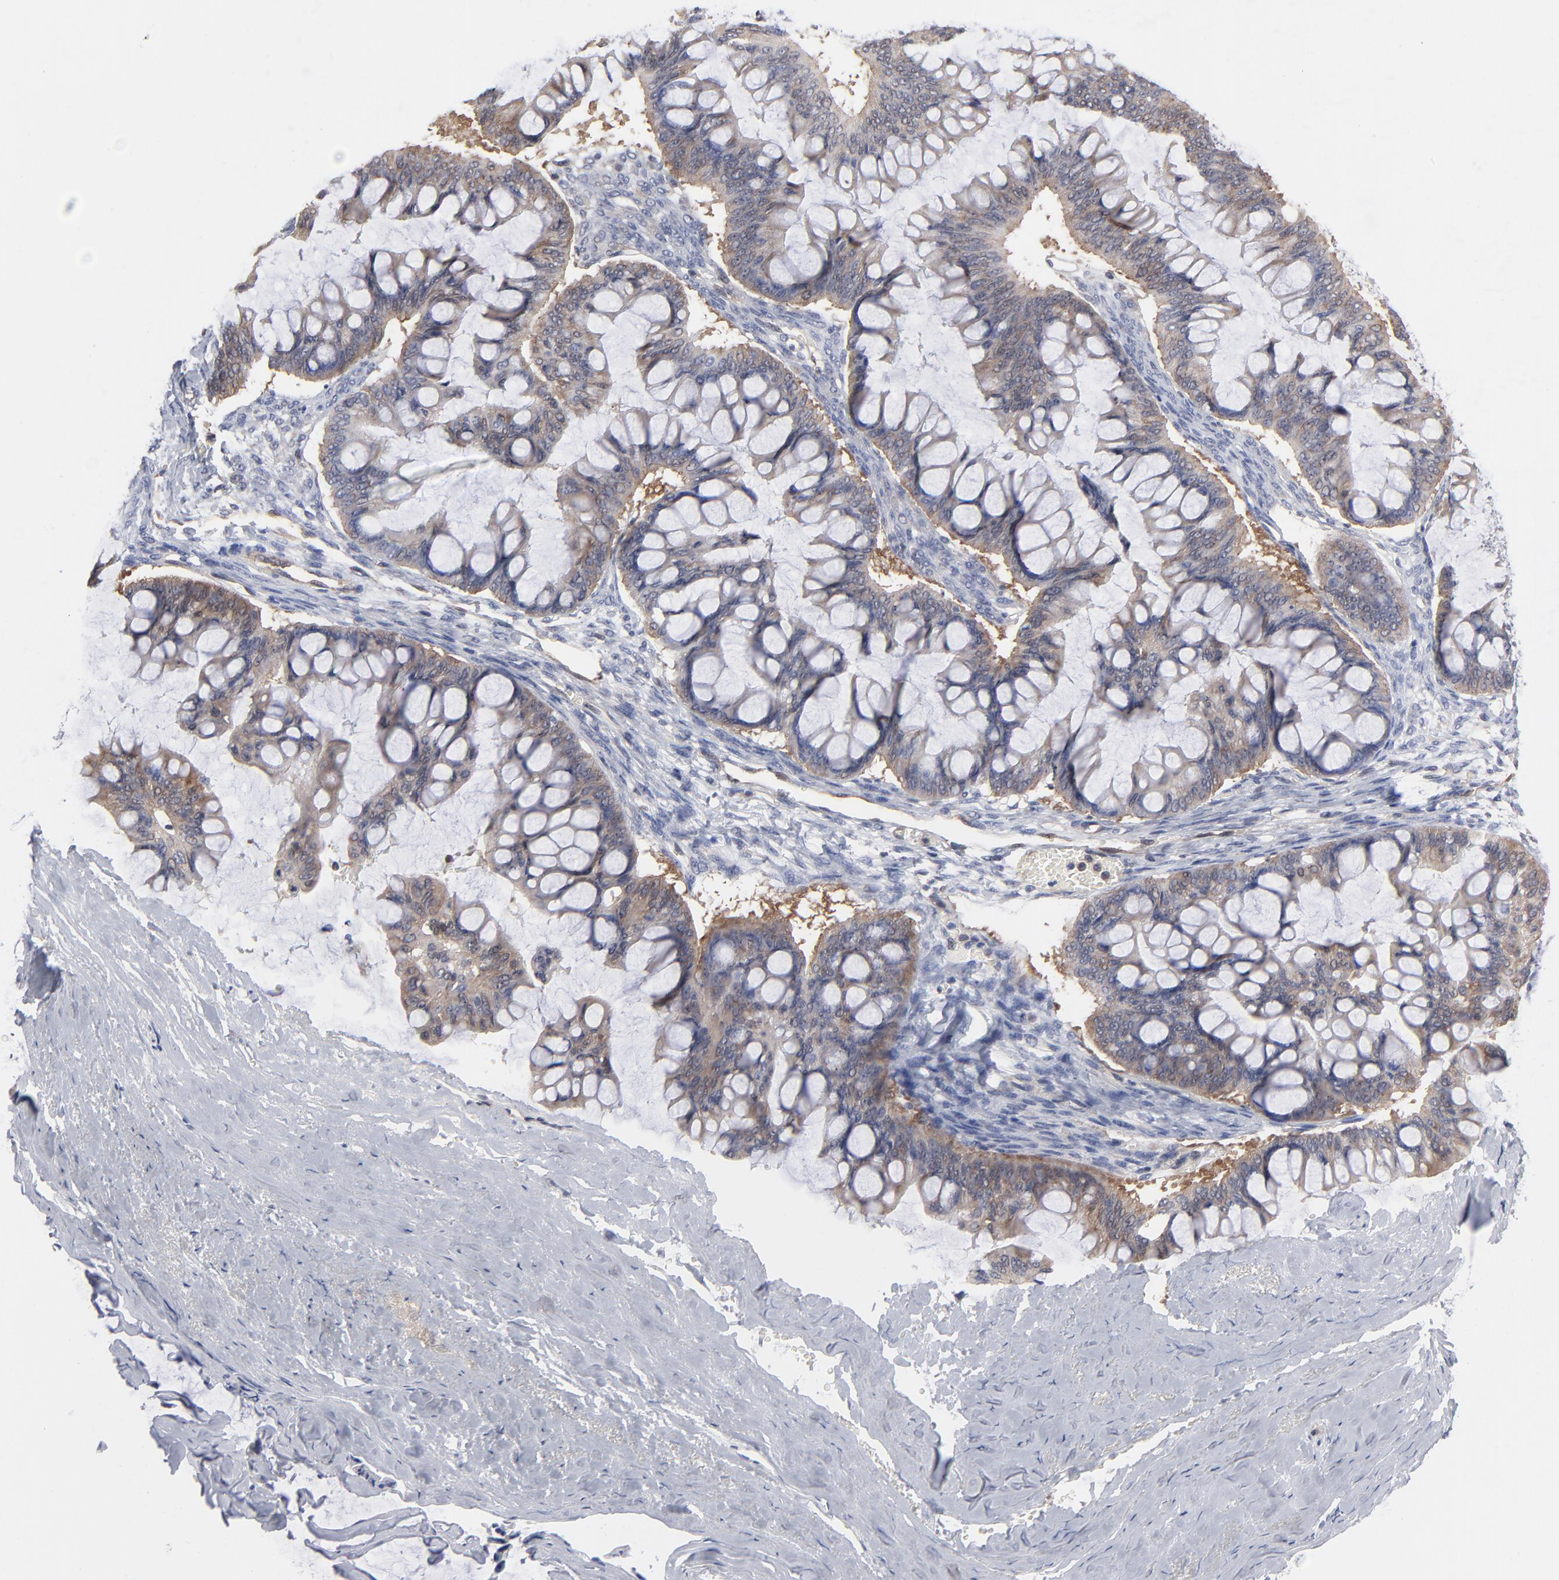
{"staining": {"intensity": "weak", "quantity": ">75%", "location": "cytoplasmic/membranous"}, "tissue": "ovarian cancer", "cell_type": "Tumor cells", "image_type": "cancer", "snomed": [{"axis": "morphology", "description": "Cystadenocarcinoma, mucinous, NOS"}, {"axis": "topography", "description": "Ovary"}], "caption": "Immunohistochemistry (DAB) staining of mucinous cystadenocarcinoma (ovarian) demonstrates weak cytoplasmic/membranous protein expression in about >75% of tumor cells.", "gene": "ARRB1", "patient": {"sex": "female", "age": 73}}